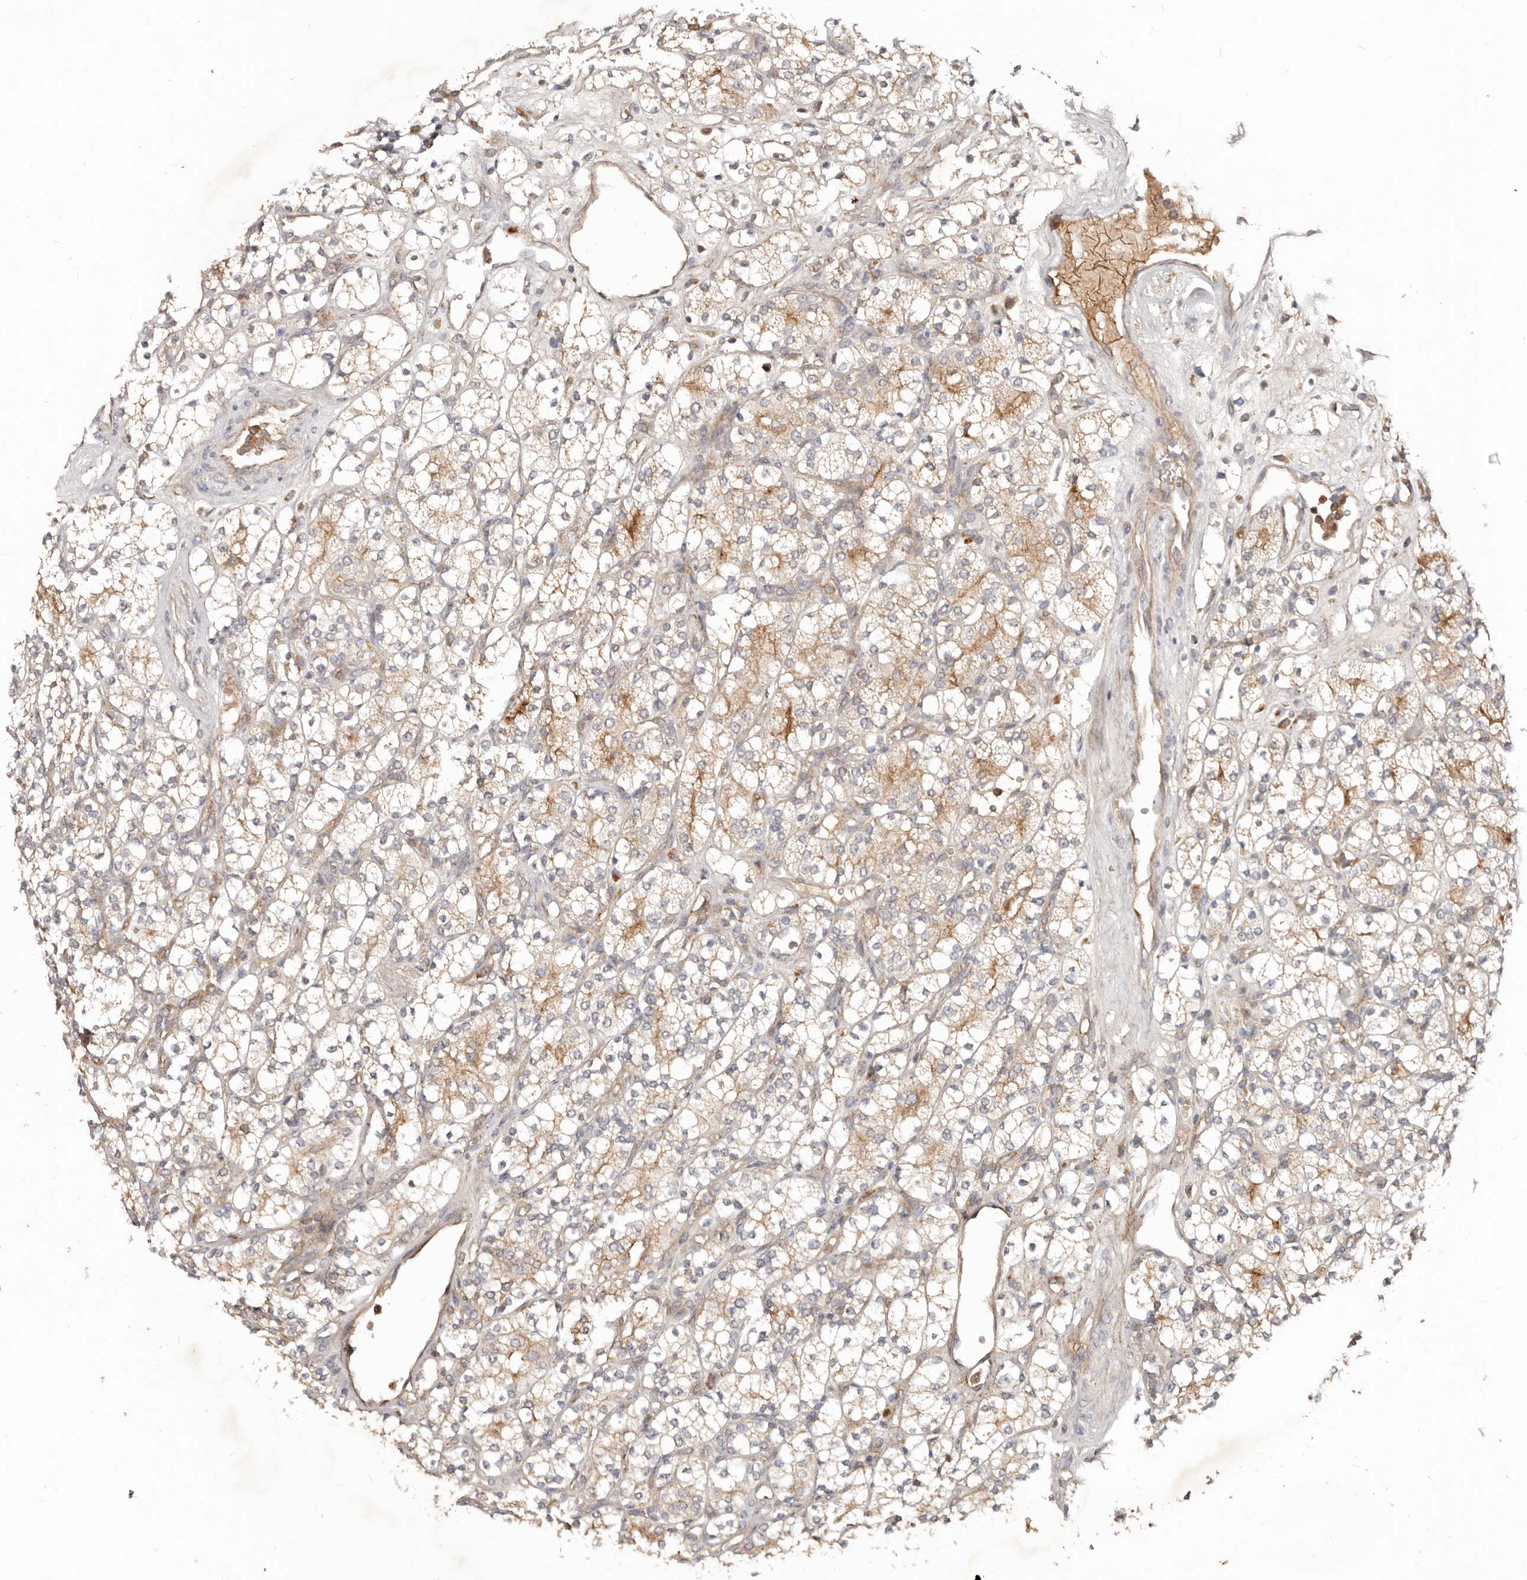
{"staining": {"intensity": "weak", "quantity": "<25%", "location": "cytoplasmic/membranous"}, "tissue": "renal cancer", "cell_type": "Tumor cells", "image_type": "cancer", "snomed": [{"axis": "morphology", "description": "Adenocarcinoma, NOS"}, {"axis": "topography", "description": "Kidney"}], "caption": "The photomicrograph shows no staining of tumor cells in adenocarcinoma (renal).", "gene": "PKIB", "patient": {"sex": "male", "age": 77}}